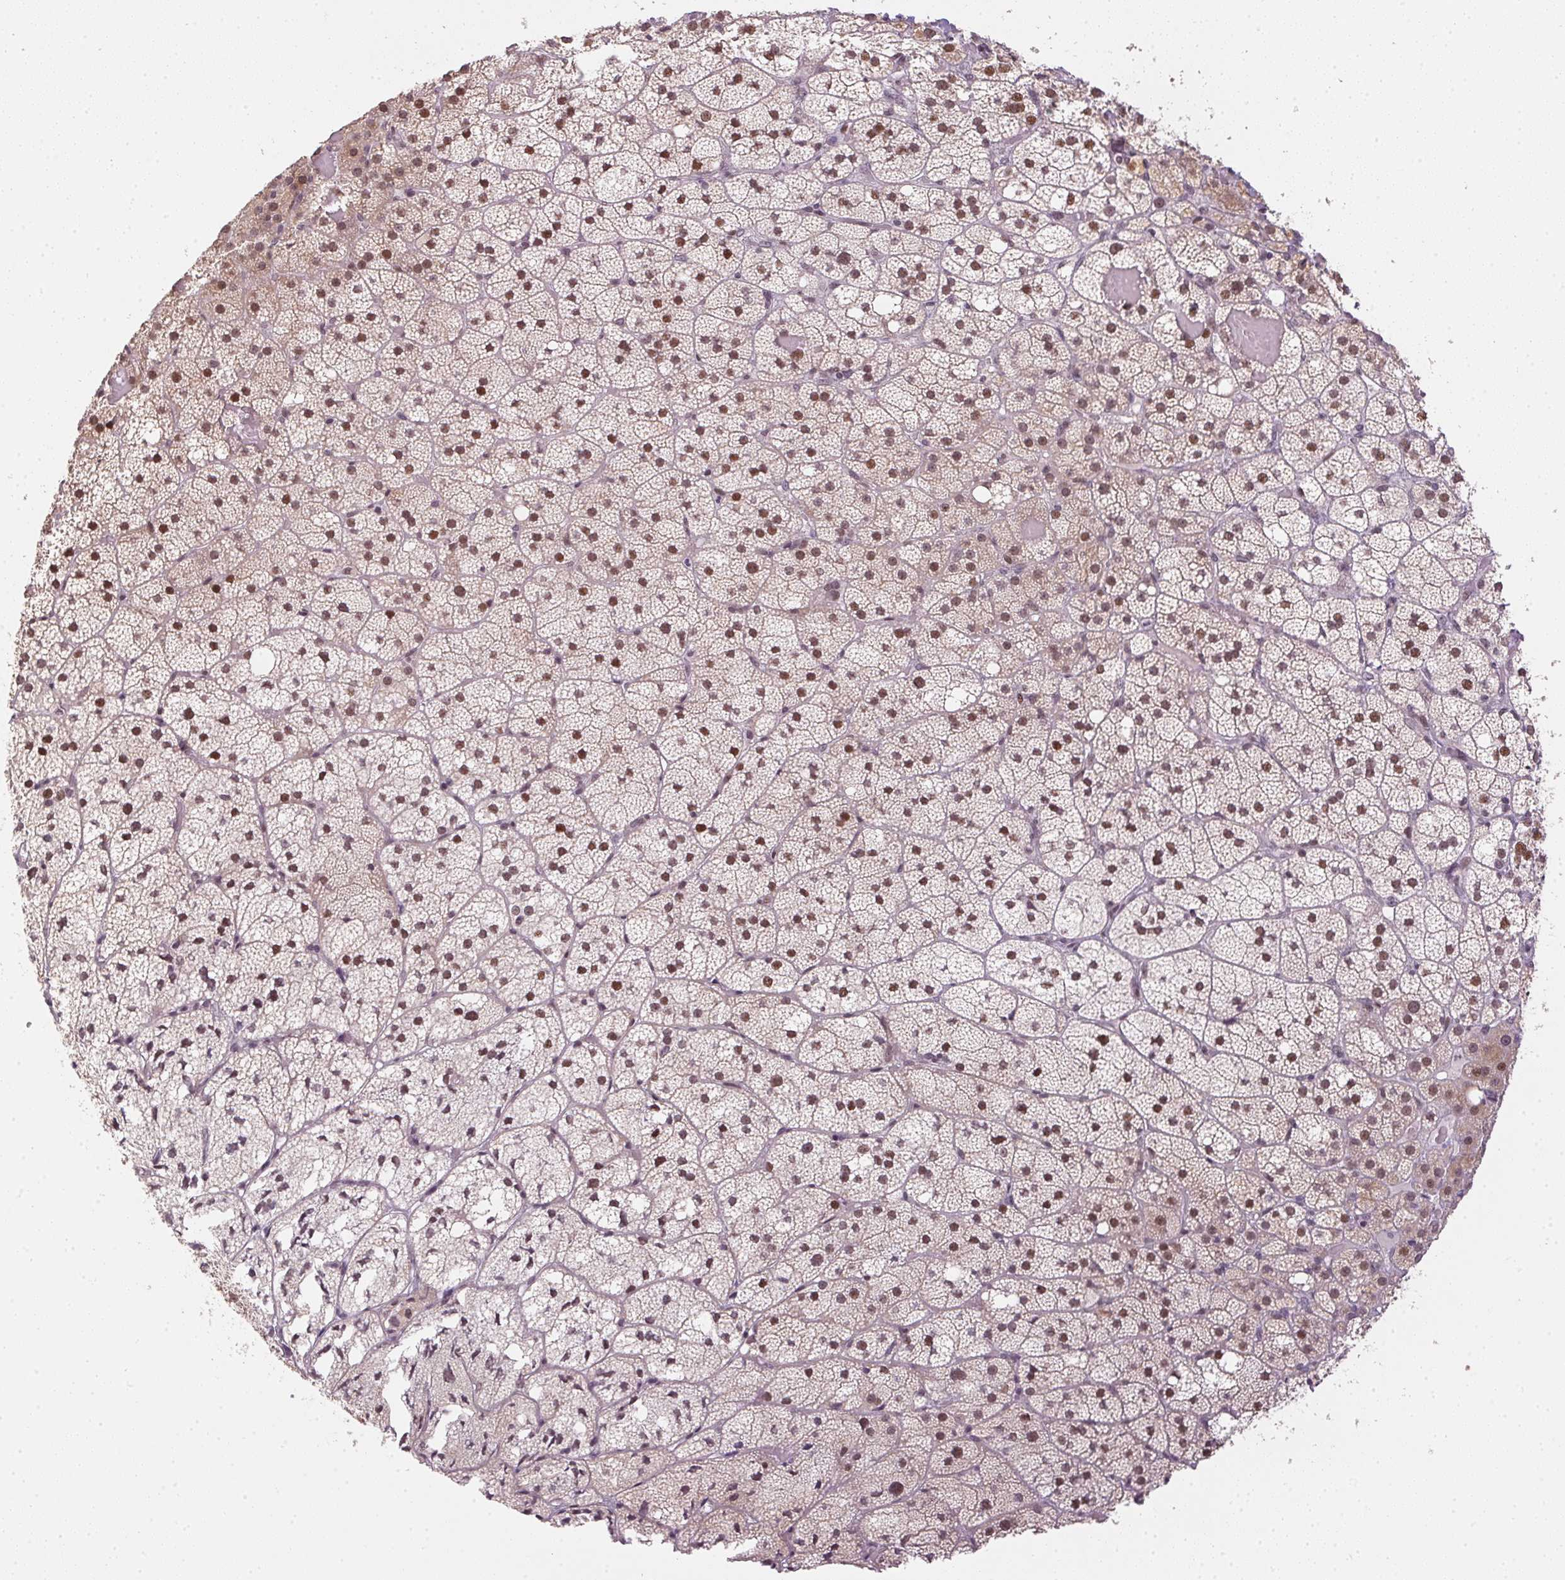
{"staining": {"intensity": "moderate", "quantity": ">75%", "location": "nuclear"}, "tissue": "adrenal gland", "cell_type": "Glandular cells", "image_type": "normal", "snomed": [{"axis": "morphology", "description": "Normal tissue, NOS"}, {"axis": "topography", "description": "Adrenal gland"}], "caption": "Protein staining by immunohistochemistry (IHC) displays moderate nuclear expression in about >75% of glandular cells in benign adrenal gland.", "gene": "KDM4D", "patient": {"sex": "male", "age": 53}}